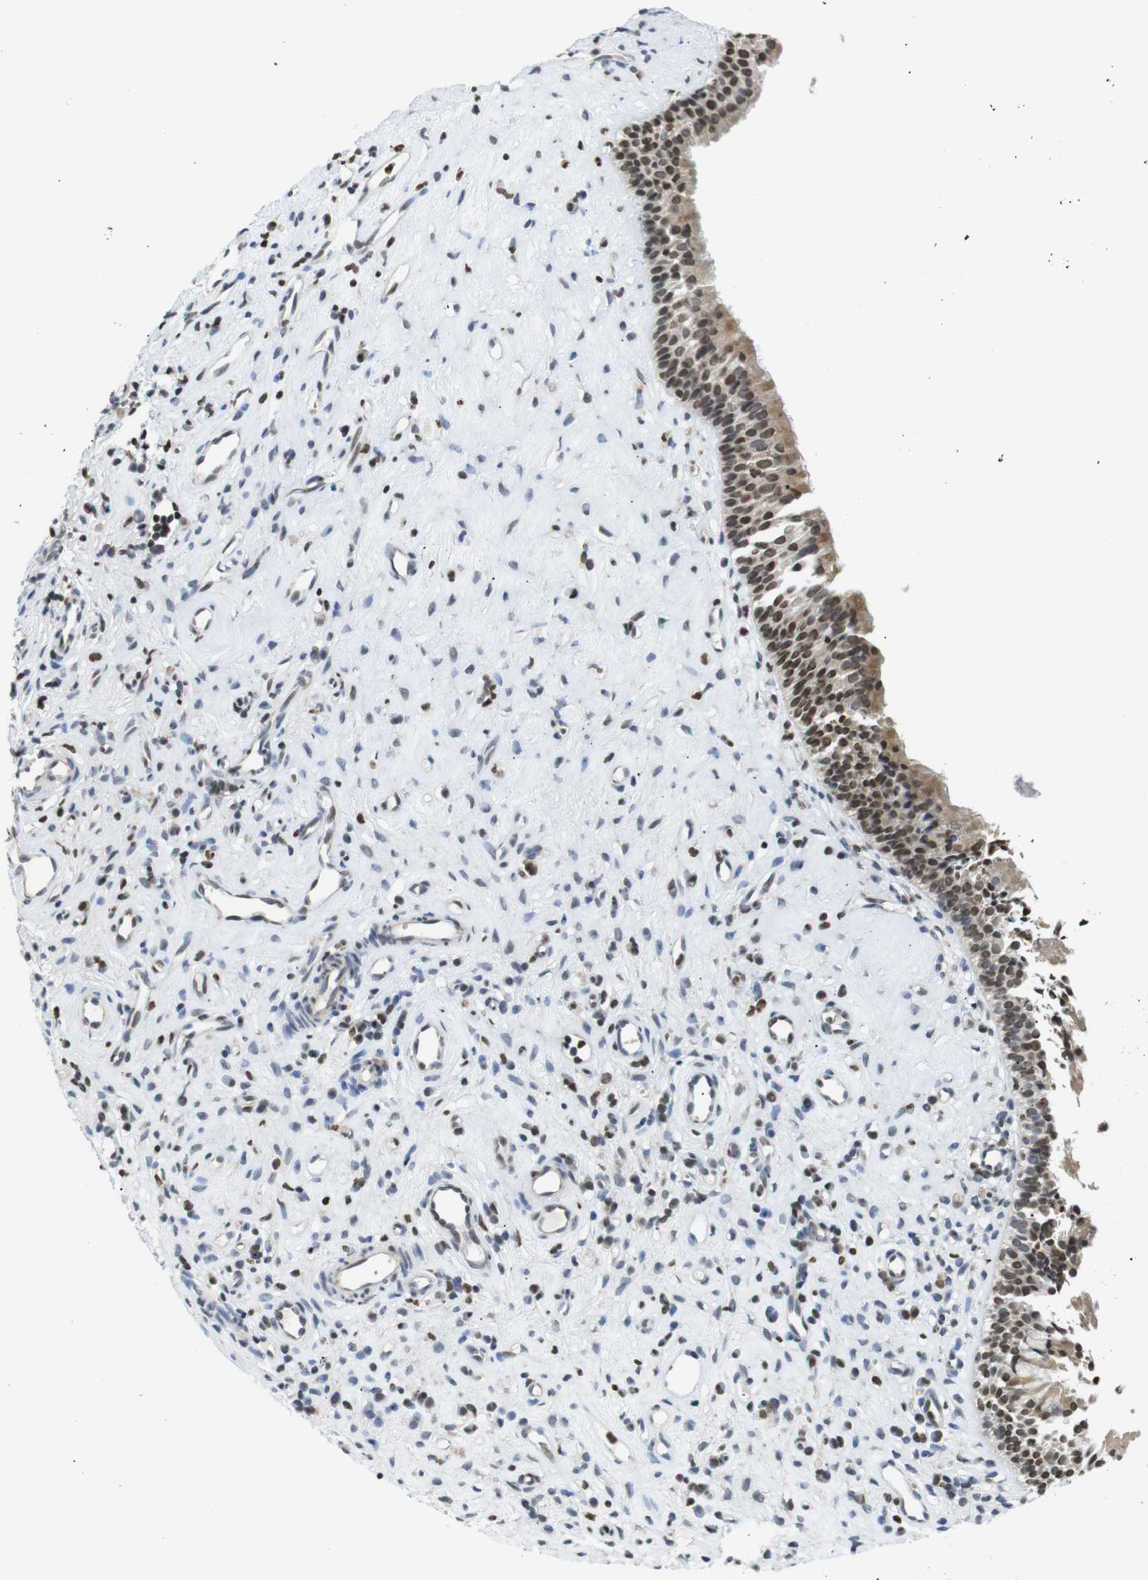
{"staining": {"intensity": "moderate", "quantity": ">75%", "location": "nuclear"}, "tissue": "nasopharynx", "cell_type": "Respiratory epithelial cells", "image_type": "normal", "snomed": [{"axis": "morphology", "description": "Normal tissue, NOS"}, {"axis": "topography", "description": "Nasopharynx"}], "caption": "IHC of normal human nasopharynx exhibits medium levels of moderate nuclear positivity in approximately >75% of respiratory epithelial cells.", "gene": "MBD1", "patient": {"sex": "female", "age": 51}}